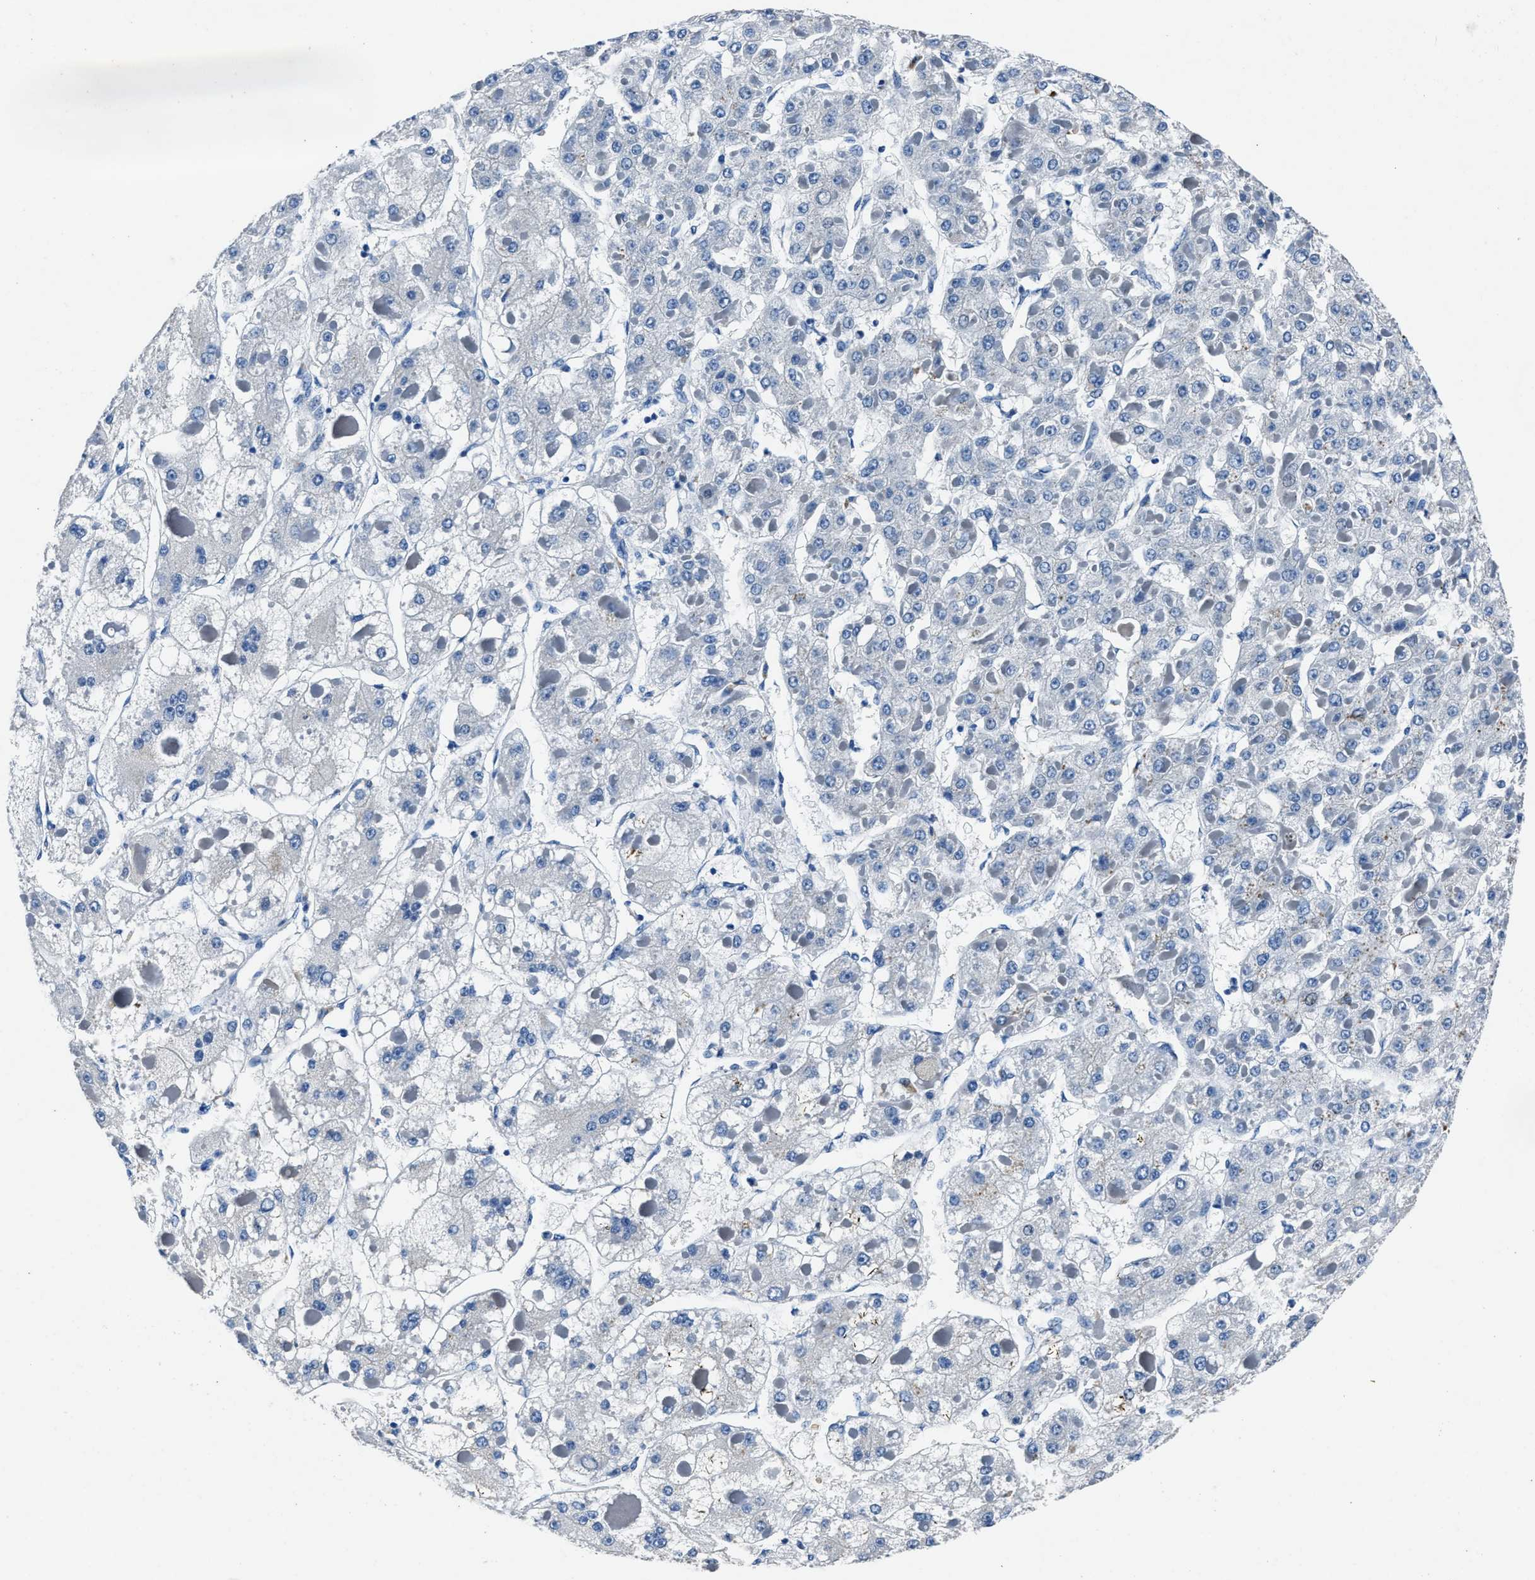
{"staining": {"intensity": "negative", "quantity": "none", "location": "none"}, "tissue": "liver cancer", "cell_type": "Tumor cells", "image_type": "cancer", "snomed": [{"axis": "morphology", "description": "Carcinoma, Hepatocellular, NOS"}, {"axis": "topography", "description": "Liver"}], "caption": "DAB (3,3'-diaminobenzidine) immunohistochemical staining of hepatocellular carcinoma (liver) exhibits no significant positivity in tumor cells.", "gene": "NACAD", "patient": {"sex": "female", "age": 73}}